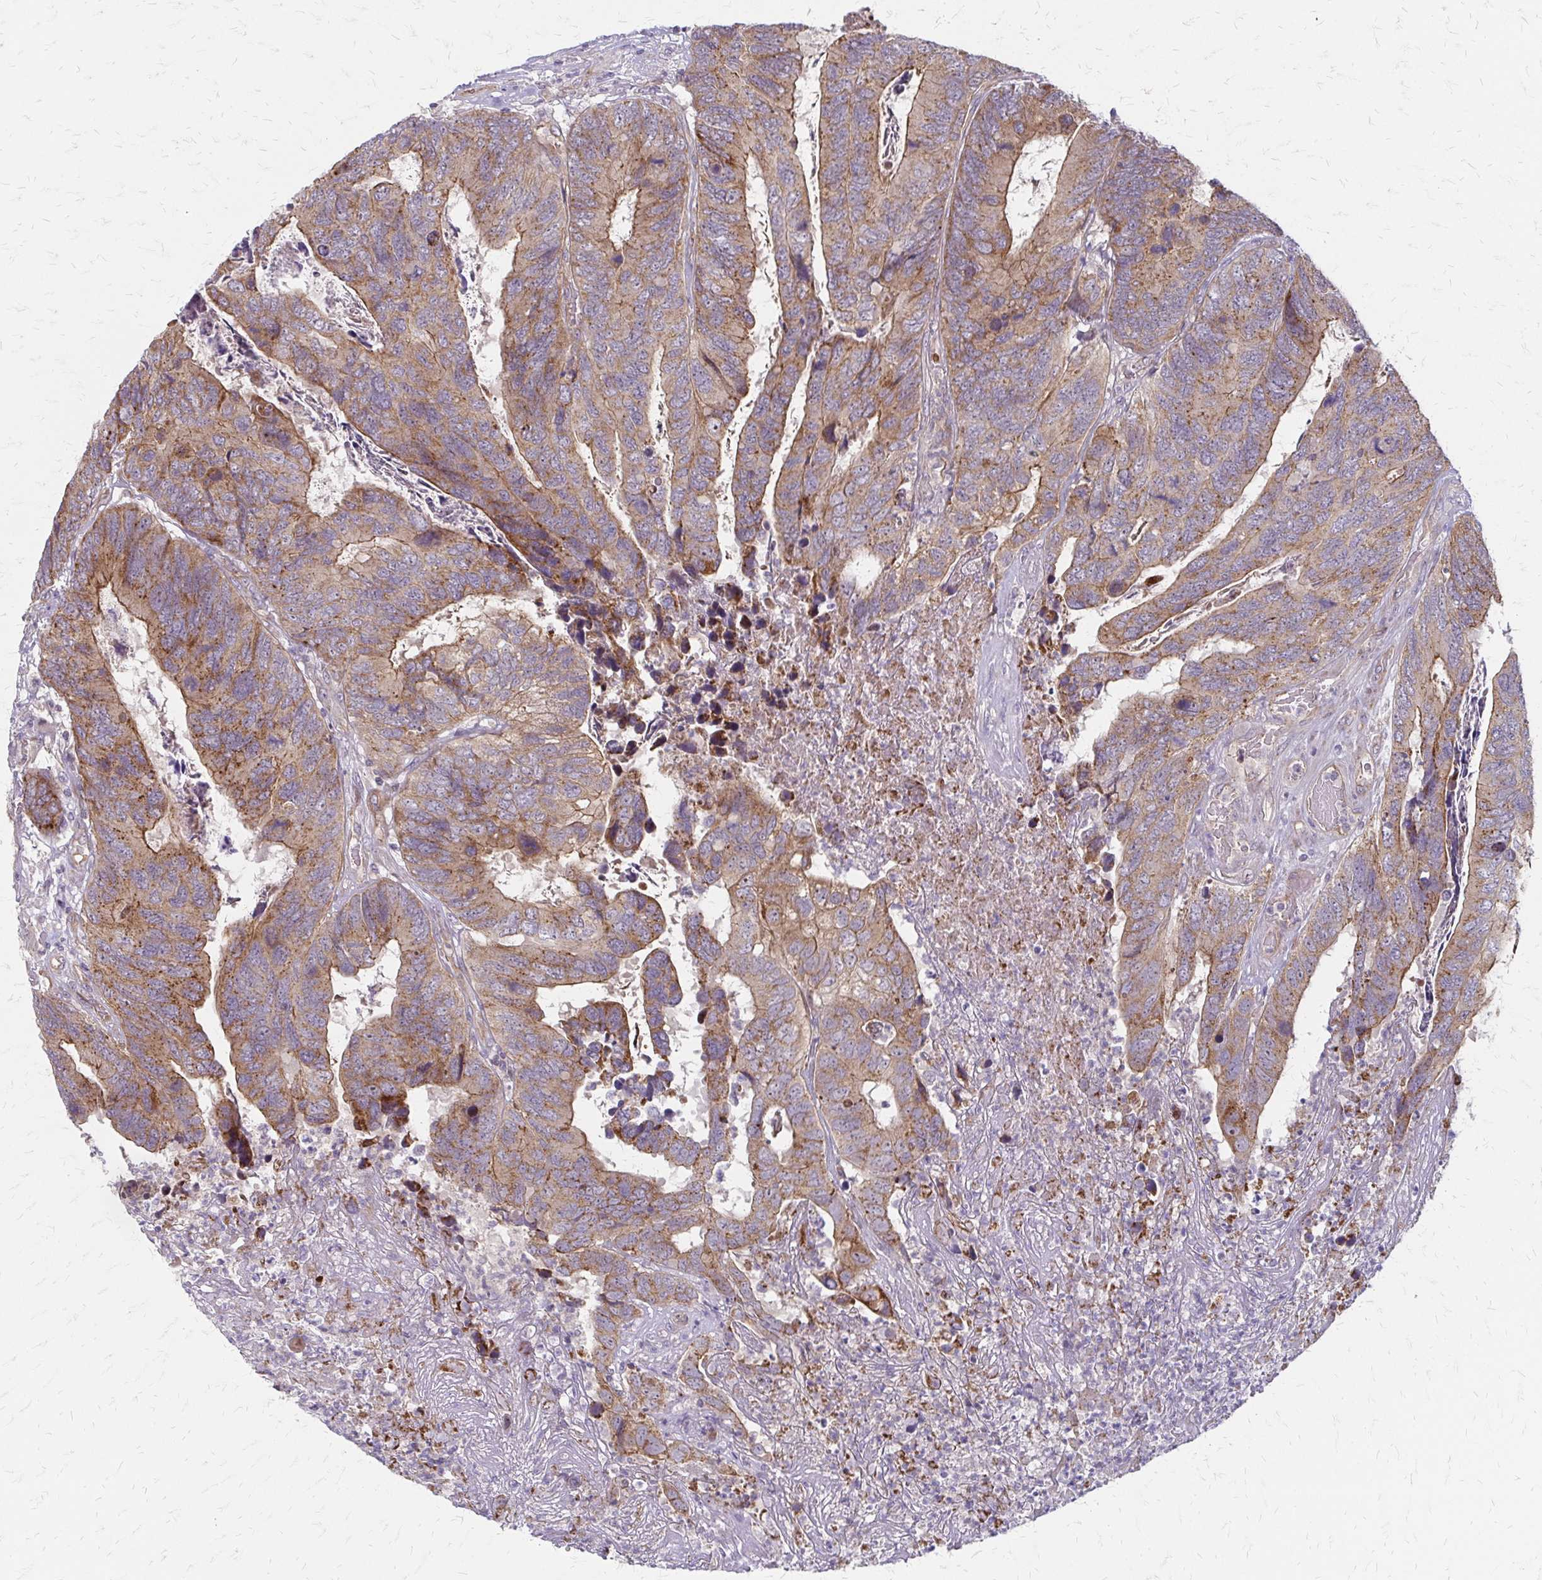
{"staining": {"intensity": "moderate", "quantity": ">75%", "location": "cytoplasmic/membranous"}, "tissue": "colorectal cancer", "cell_type": "Tumor cells", "image_type": "cancer", "snomed": [{"axis": "morphology", "description": "Adenocarcinoma, NOS"}, {"axis": "topography", "description": "Colon"}], "caption": "A histopathology image of colorectal cancer (adenocarcinoma) stained for a protein exhibits moderate cytoplasmic/membranous brown staining in tumor cells. (Brightfield microscopy of DAB IHC at high magnification).", "gene": "ZNF383", "patient": {"sex": "female", "age": 67}}